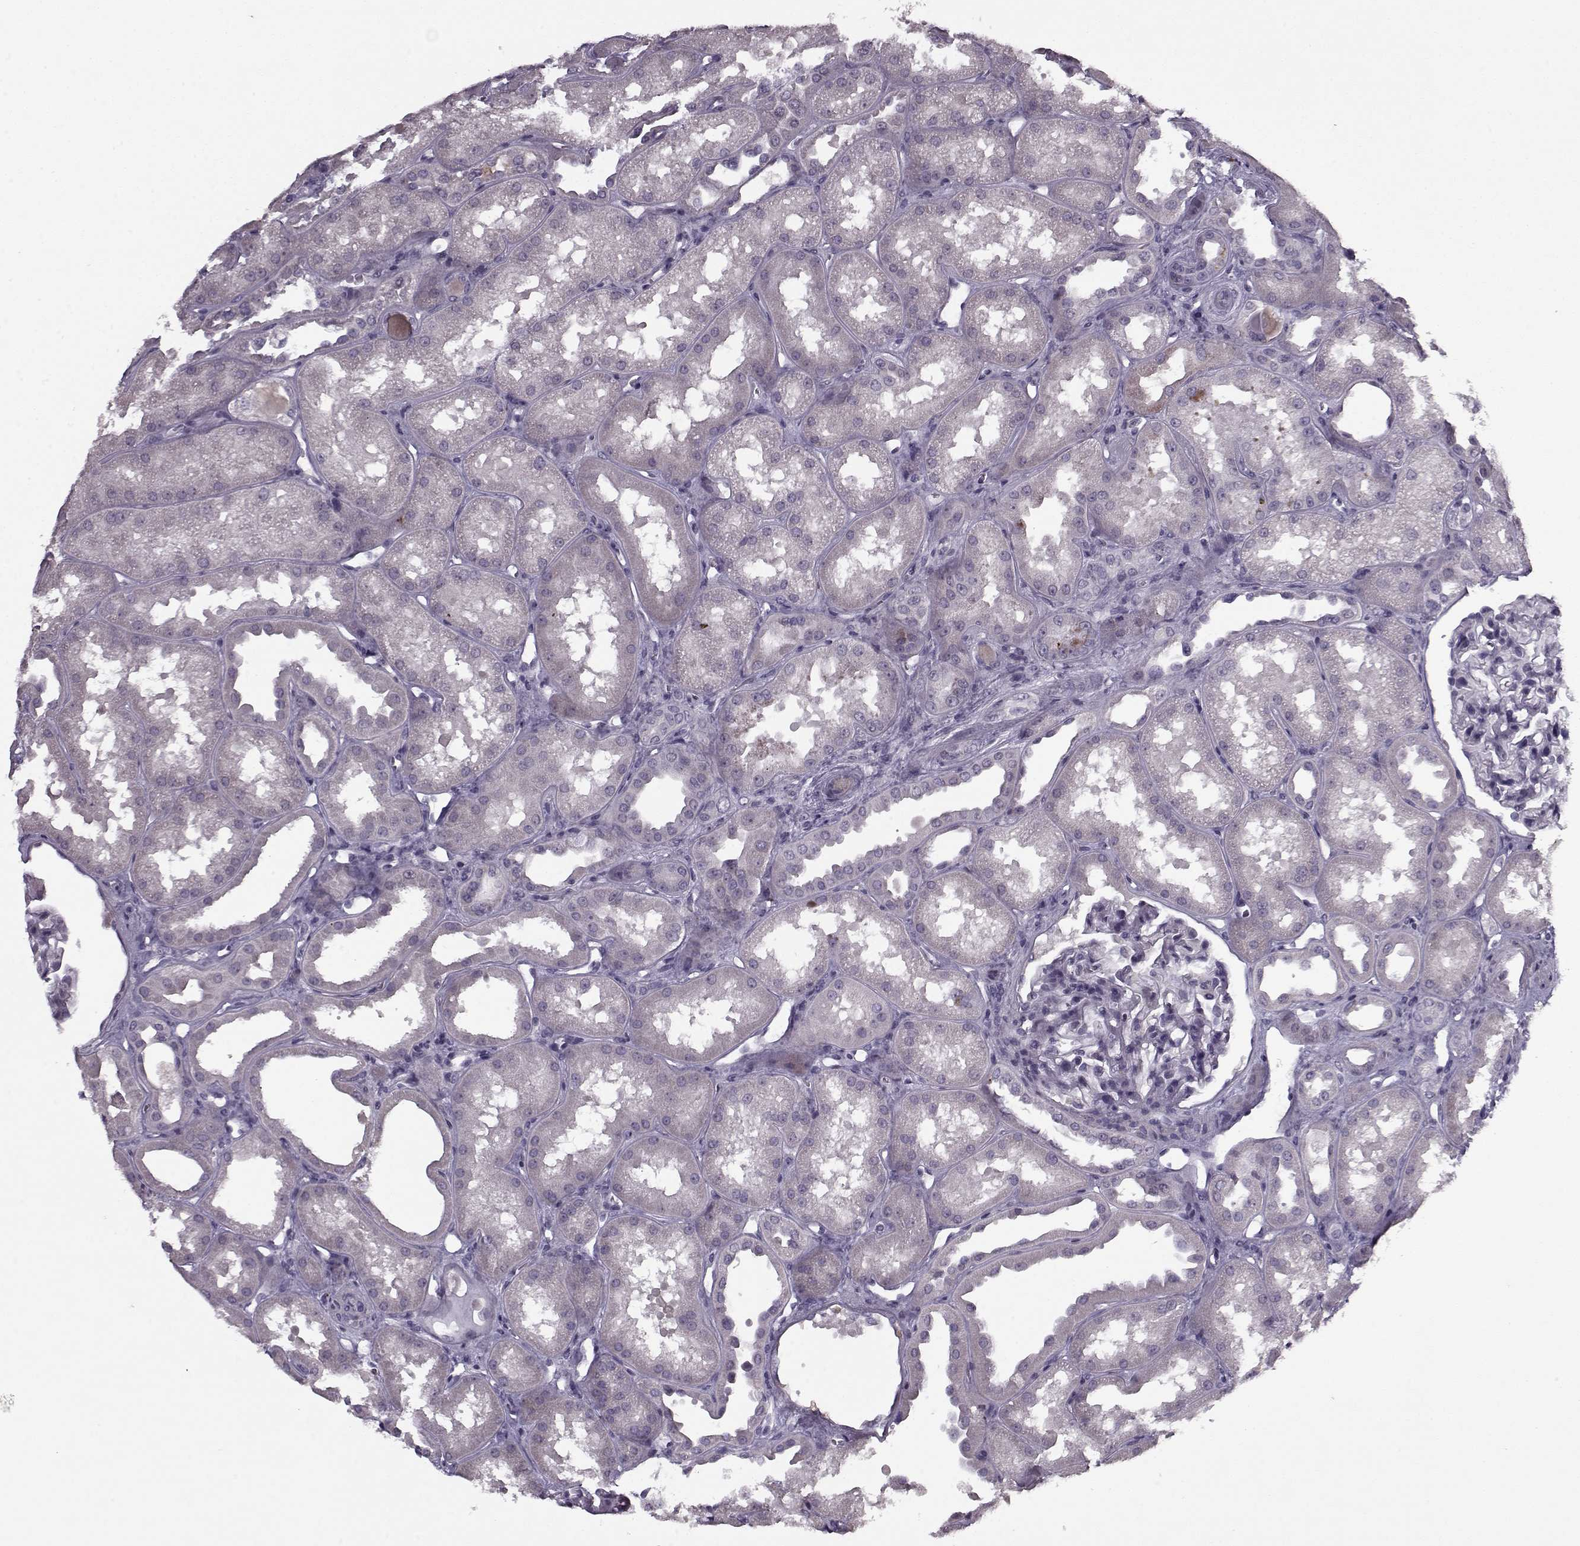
{"staining": {"intensity": "negative", "quantity": "none", "location": "none"}, "tissue": "kidney", "cell_type": "Cells in glomeruli", "image_type": "normal", "snomed": [{"axis": "morphology", "description": "Normal tissue, NOS"}, {"axis": "topography", "description": "Kidney"}], "caption": "Cells in glomeruli show no significant protein expression in normal kidney. (Immunohistochemistry, brightfield microscopy, high magnification).", "gene": "KRT9", "patient": {"sex": "male", "age": 61}}